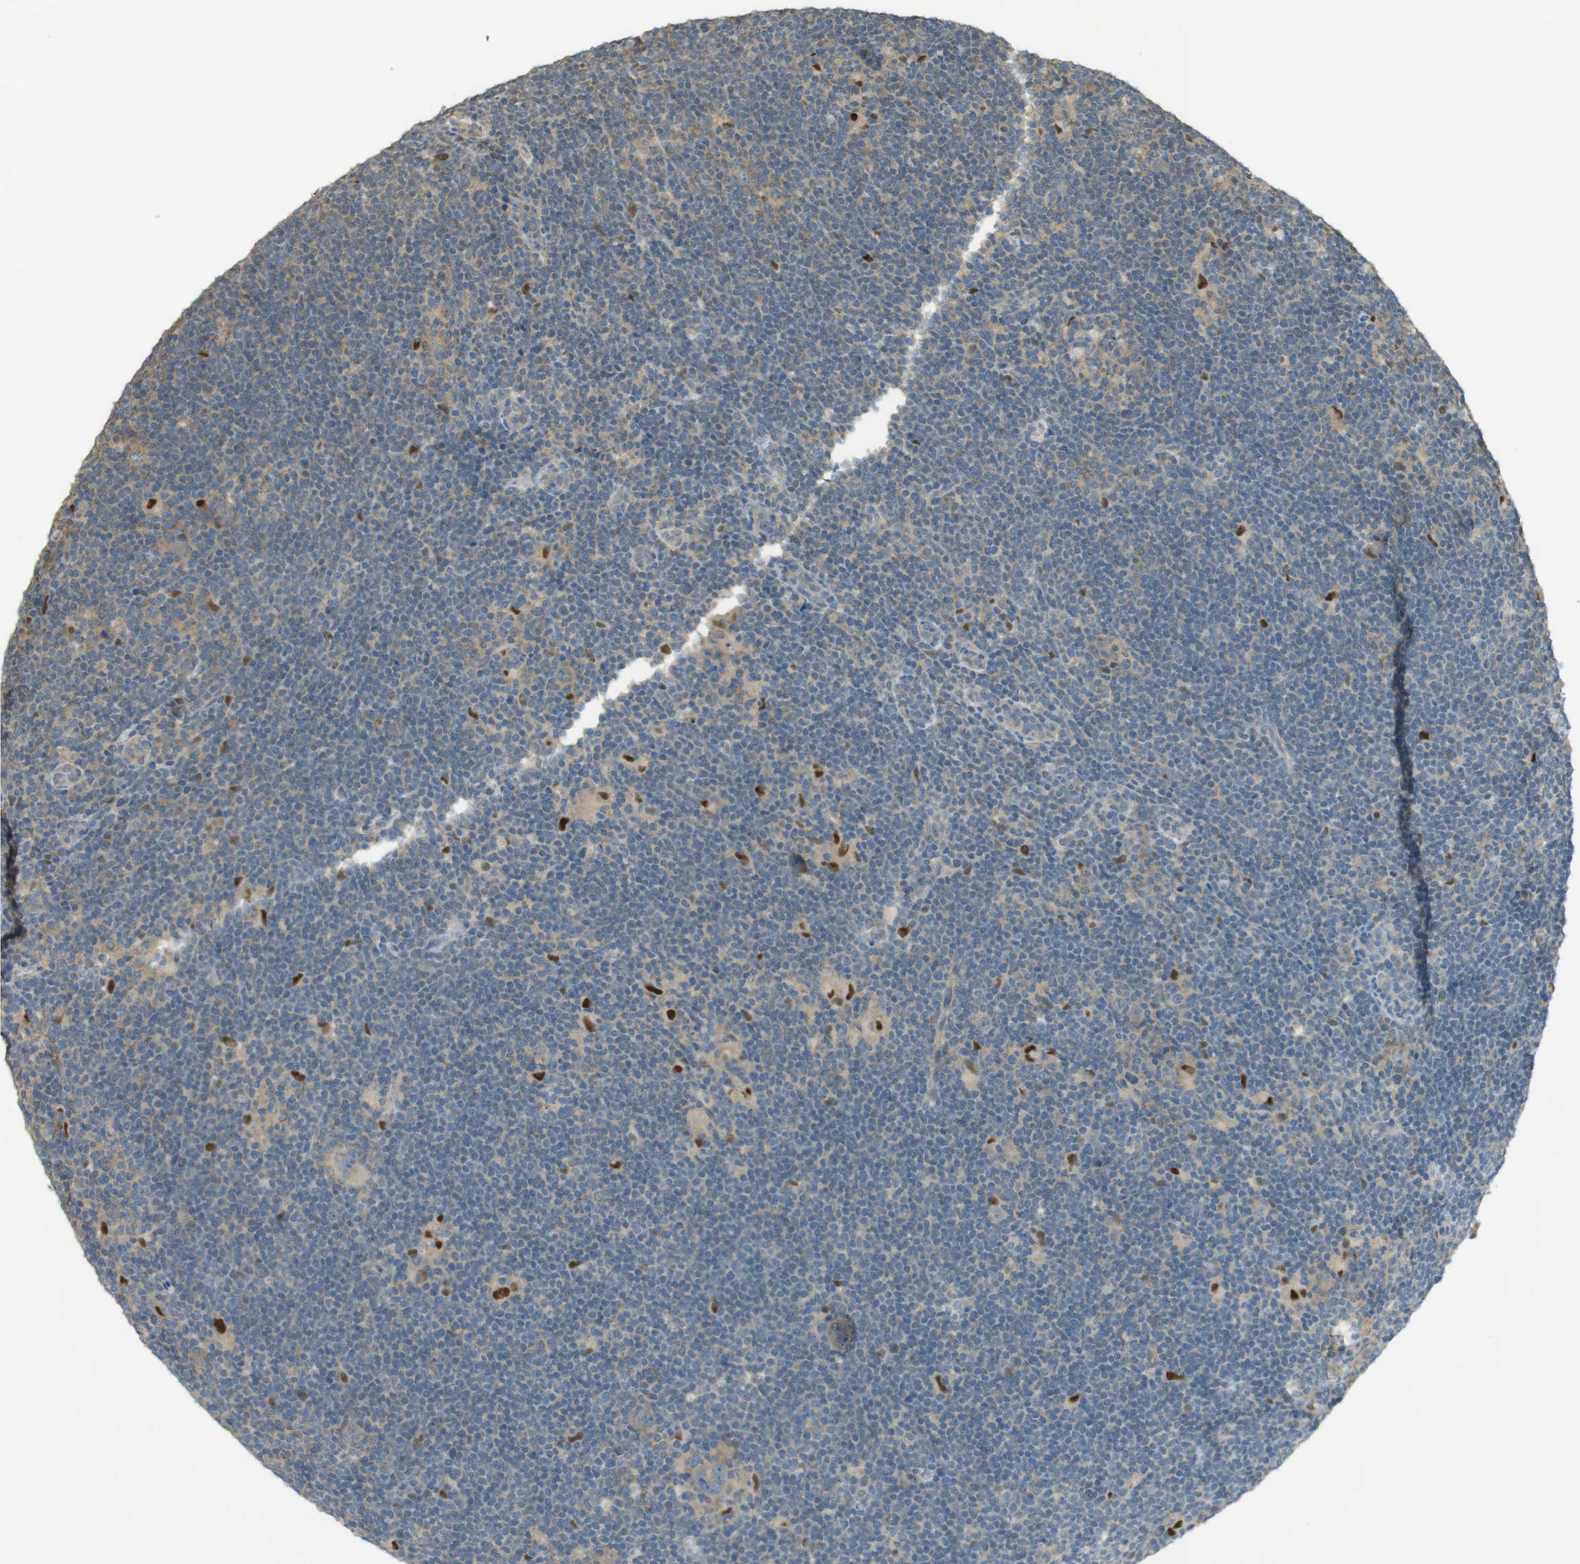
{"staining": {"intensity": "weak", "quantity": "25%-75%", "location": "cytoplasmic/membranous"}, "tissue": "lymphoma", "cell_type": "Tumor cells", "image_type": "cancer", "snomed": [{"axis": "morphology", "description": "Hodgkin's disease, NOS"}, {"axis": "topography", "description": "Lymph node"}], "caption": "Immunohistochemical staining of human Hodgkin's disease shows low levels of weak cytoplasmic/membranous protein staining in approximately 25%-75% of tumor cells.", "gene": "ZDHHC20", "patient": {"sex": "female", "age": 57}}